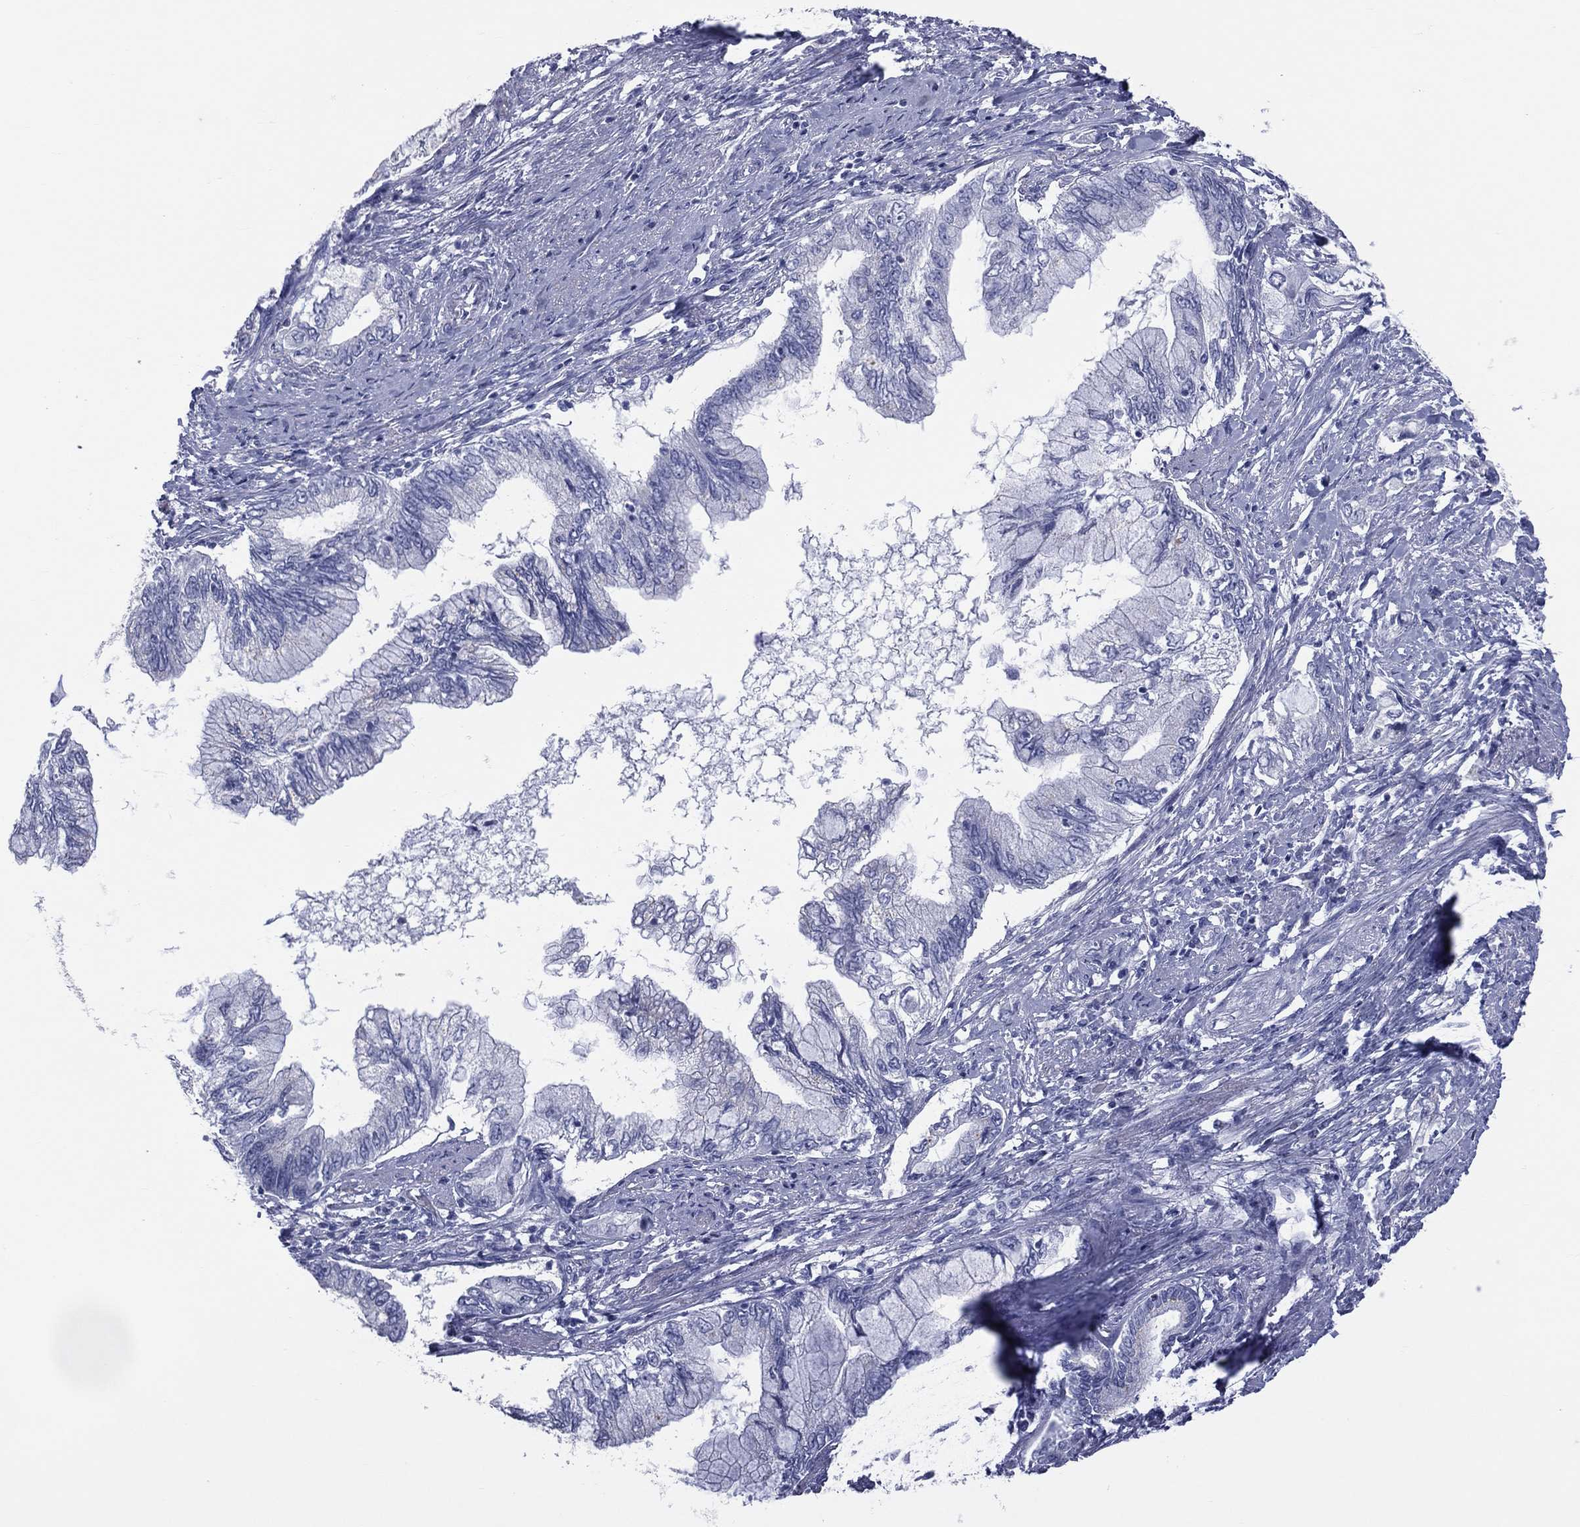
{"staining": {"intensity": "negative", "quantity": "none", "location": "none"}, "tissue": "pancreatic cancer", "cell_type": "Tumor cells", "image_type": "cancer", "snomed": [{"axis": "morphology", "description": "Adenocarcinoma, NOS"}, {"axis": "topography", "description": "Pancreas"}], "caption": "Human adenocarcinoma (pancreatic) stained for a protein using IHC reveals no positivity in tumor cells.", "gene": "MLN", "patient": {"sex": "female", "age": 73}}